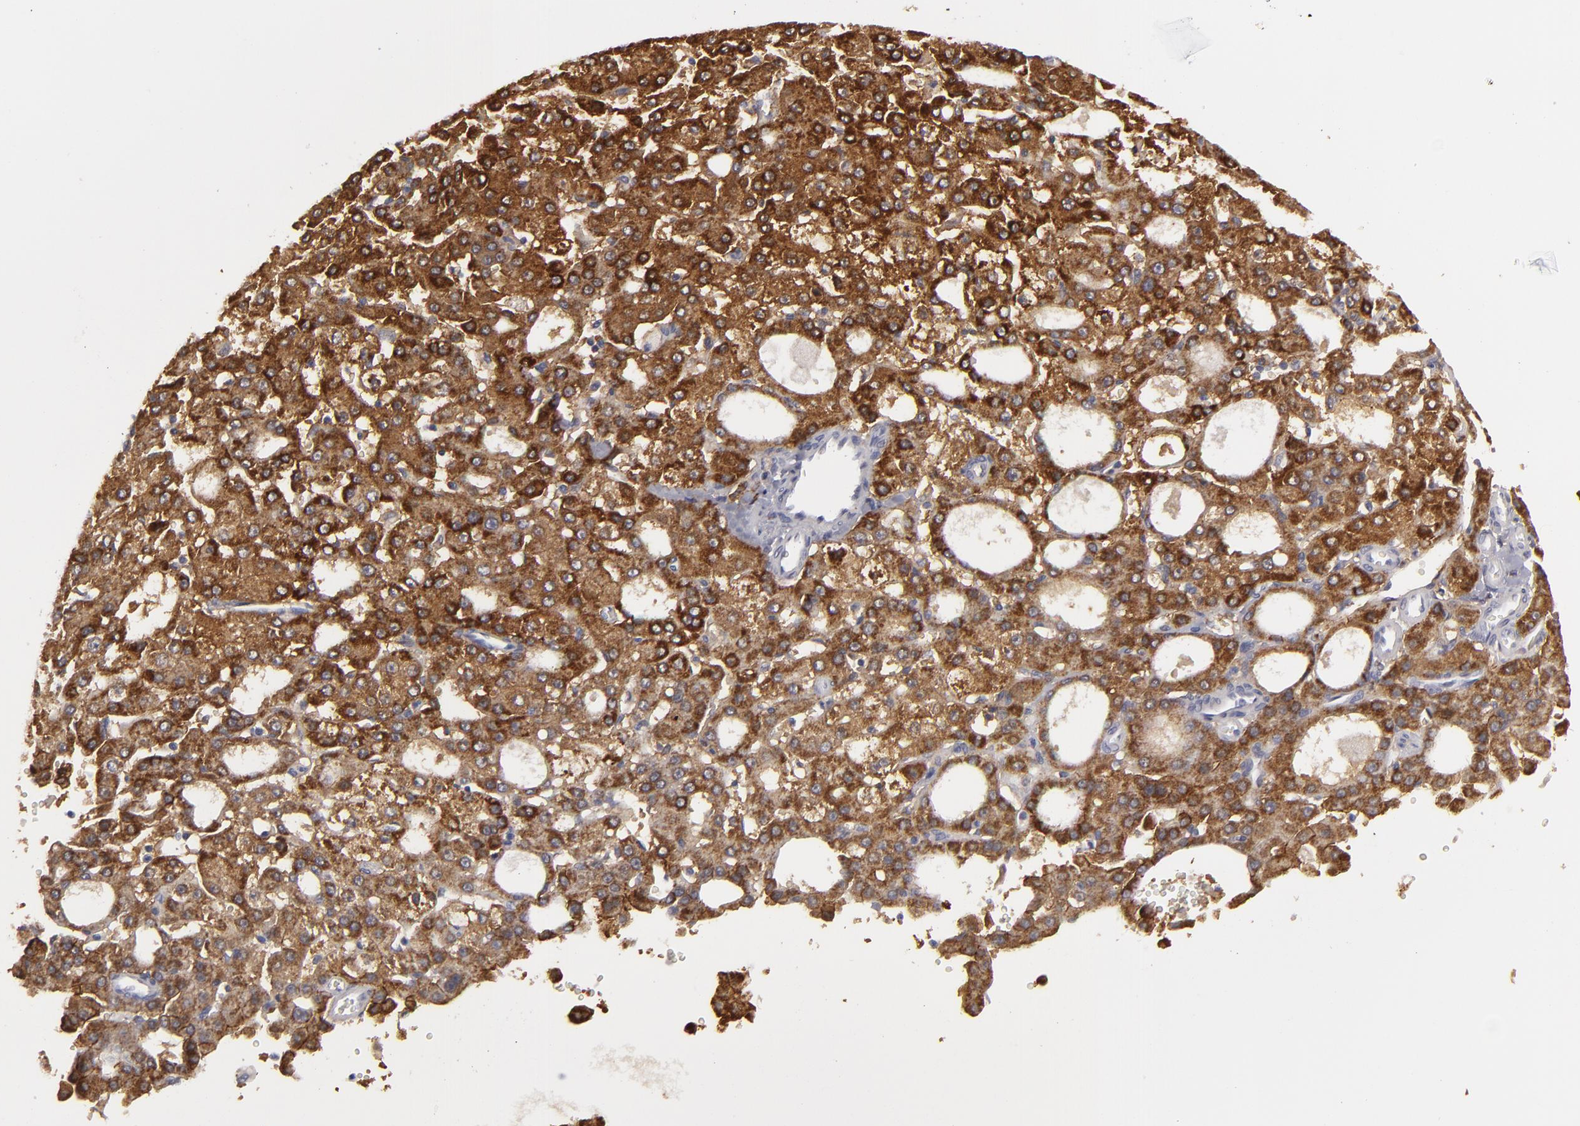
{"staining": {"intensity": "moderate", "quantity": ">75%", "location": "cytoplasmic/membranous"}, "tissue": "liver cancer", "cell_type": "Tumor cells", "image_type": "cancer", "snomed": [{"axis": "morphology", "description": "Carcinoma, Hepatocellular, NOS"}, {"axis": "topography", "description": "Liver"}], "caption": "Protein expression analysis of liver hepatocellular carcinoma reveals moderate cytoplasmic/membranous staining in about >75% of tumor cells.", "gene": "ALCAM", "patient": {"sex": "male", "age": 47}}